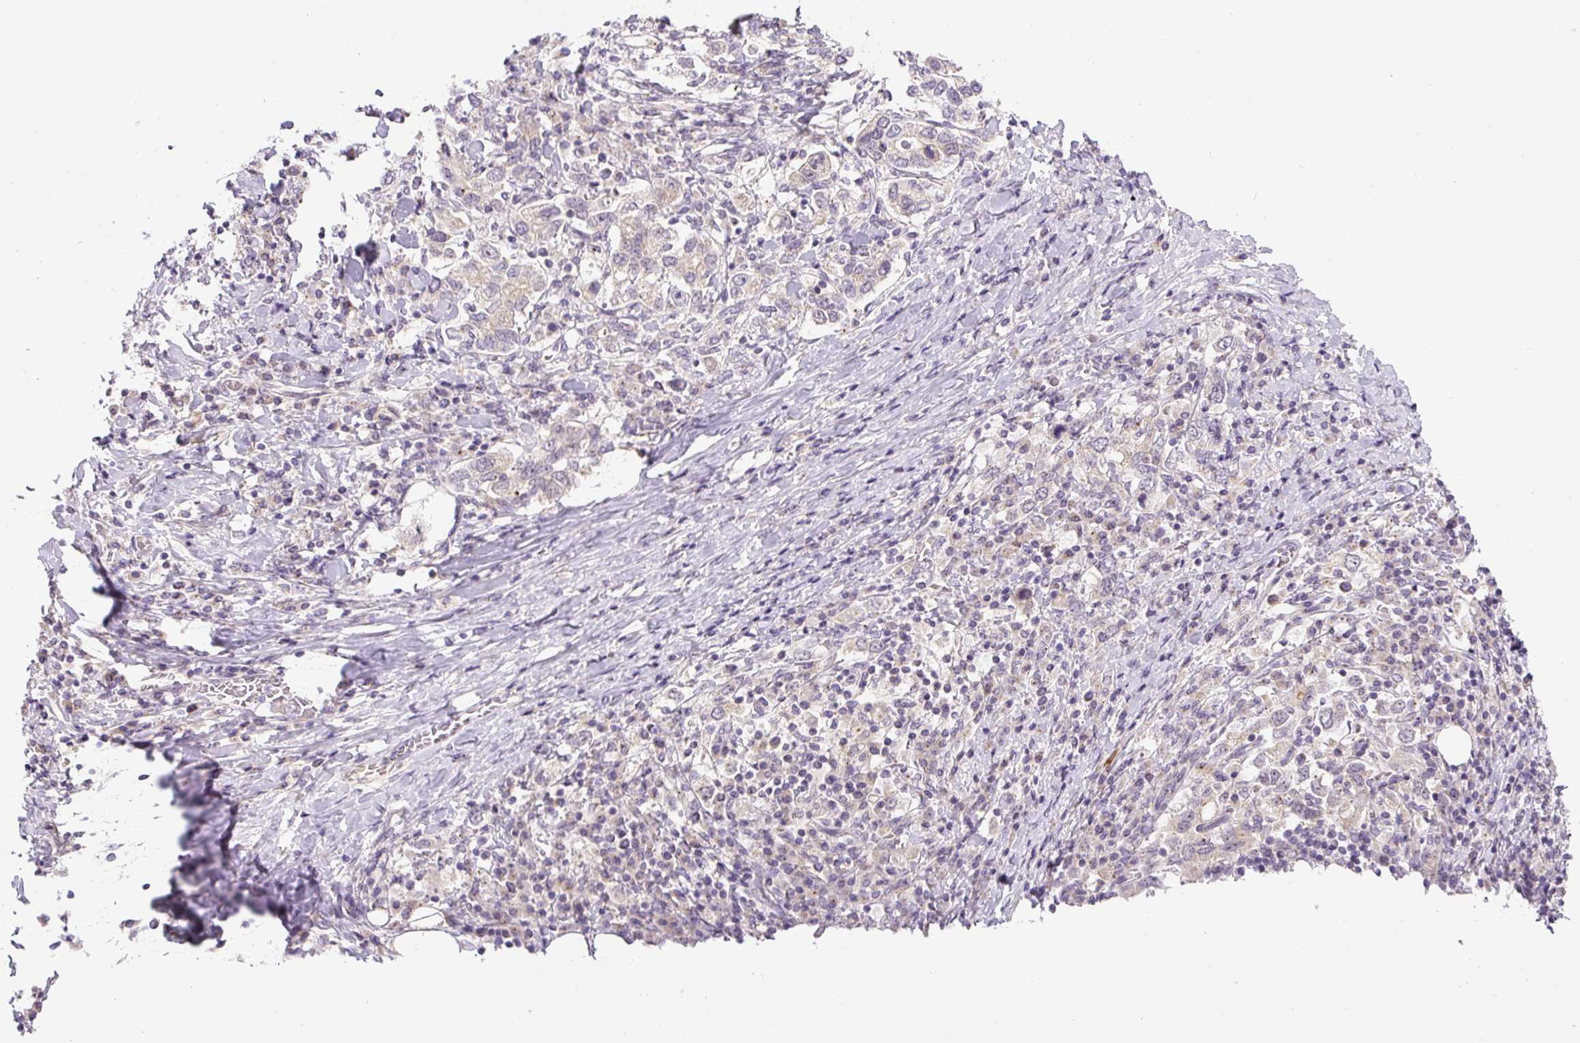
{"staining": {"intensity": "negative", "quantity": "none", "location": "none"}, "tissue": "stomach cancer", "cell_type": "Tumor cells", "image_type": "cancer", "snomed": [{"axis": "morphology", "description": "Adenocarcinoma, NOS"}, {"axis": "topography", "description": "Stomach, upper"}, {"axis": "topography", "description": "Stomach"}], "caption": "Immunohistochemistry of stomach cancer (adenocarcinoma) displays no expression in tumor cells.", "gene": "PCM1", "patient": {"sex": "male", "age": 62}}